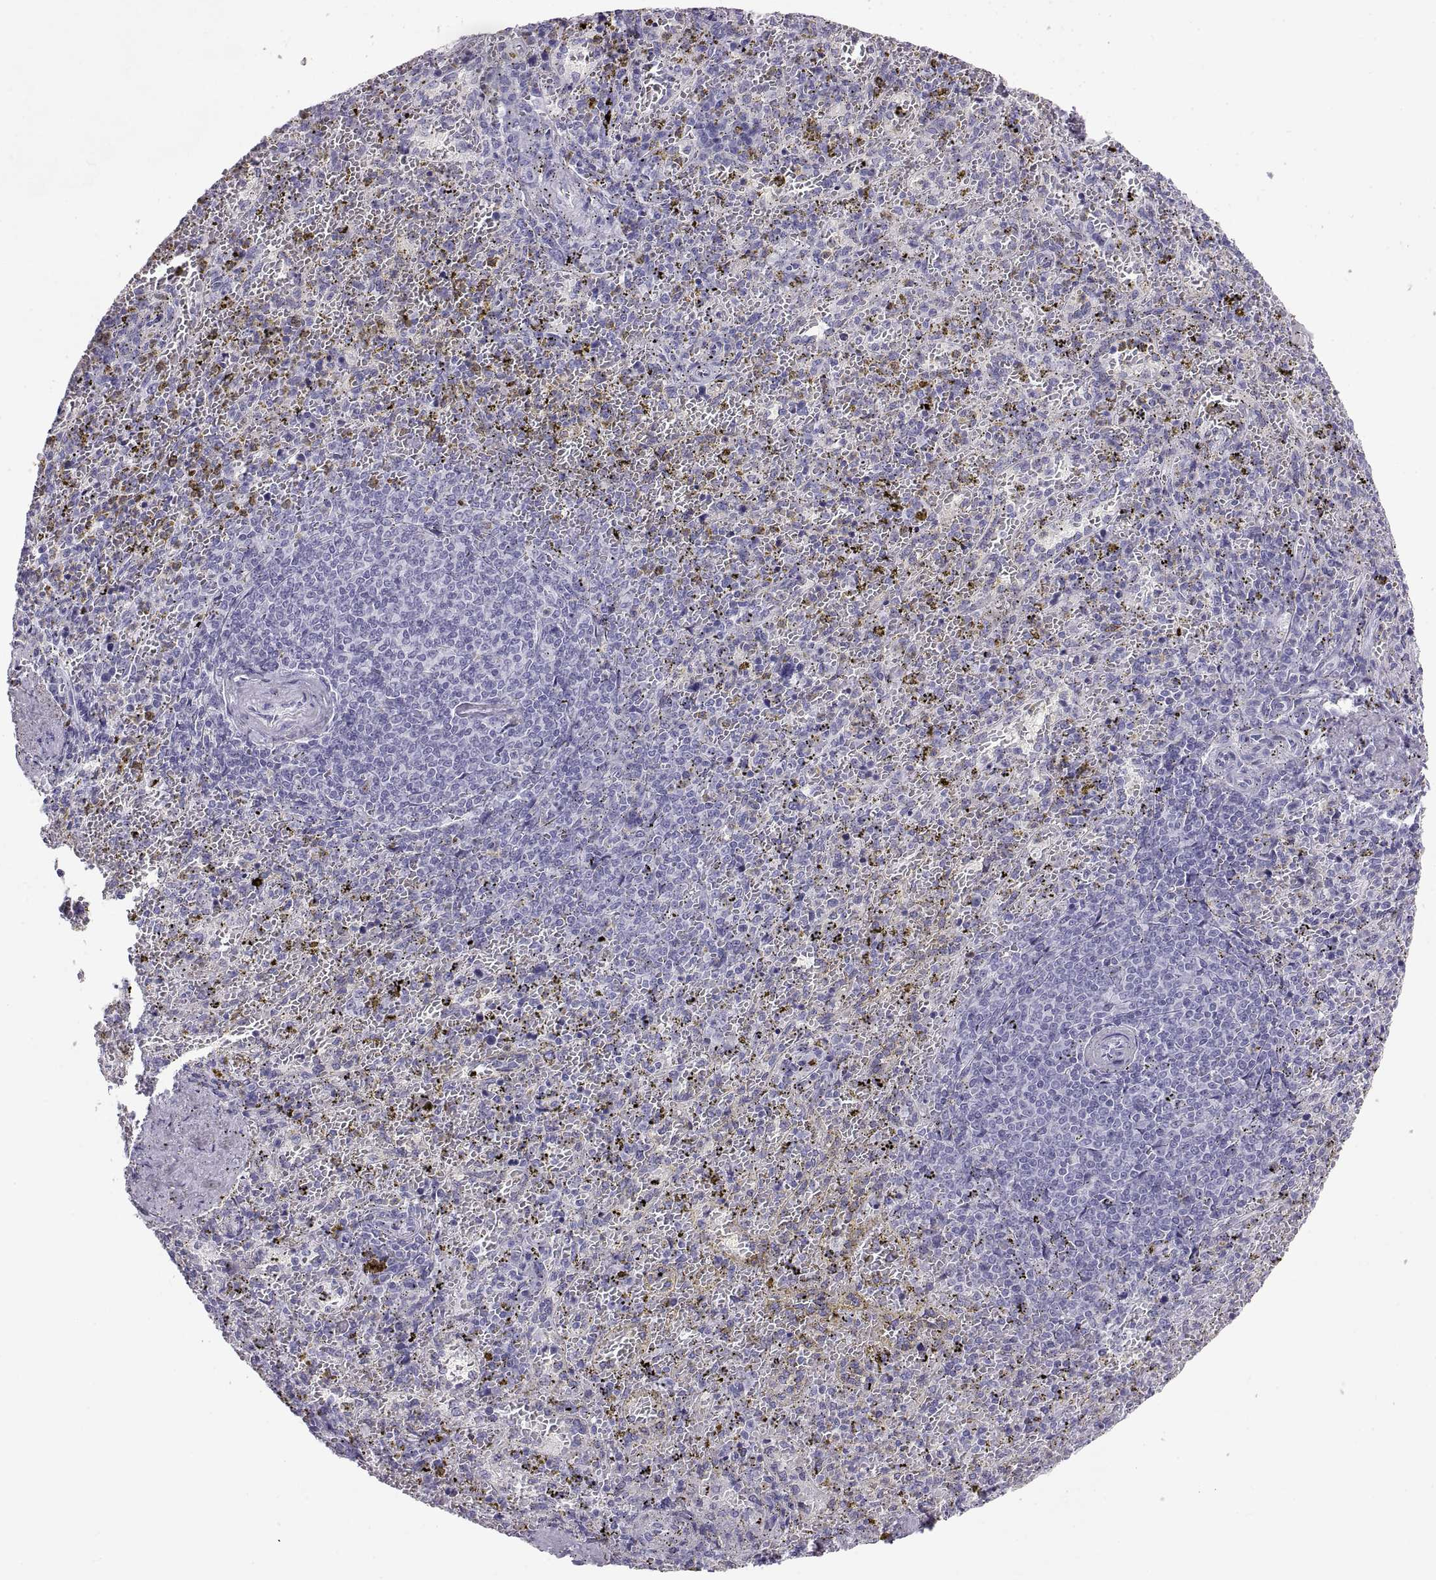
{"staining": {"intensity": "negative", "quantity": "none", "location": "none"}, "tissue": "spleen", "cell_type": "Cells in red pulp", "image_type": "normal", "snomed": [{"axis": "morphology", "description": "Normal tissue, NOS"}, {"axis": "topography", "description": "Spleen"}], "caption": "Cells in red pulp show no significant positivity in normal spleen. (Immunohistochemistry, brightfield microscopy, high magnification).", "gene": "RLBP1", "patient": {"sex": "female", "age": 50}}